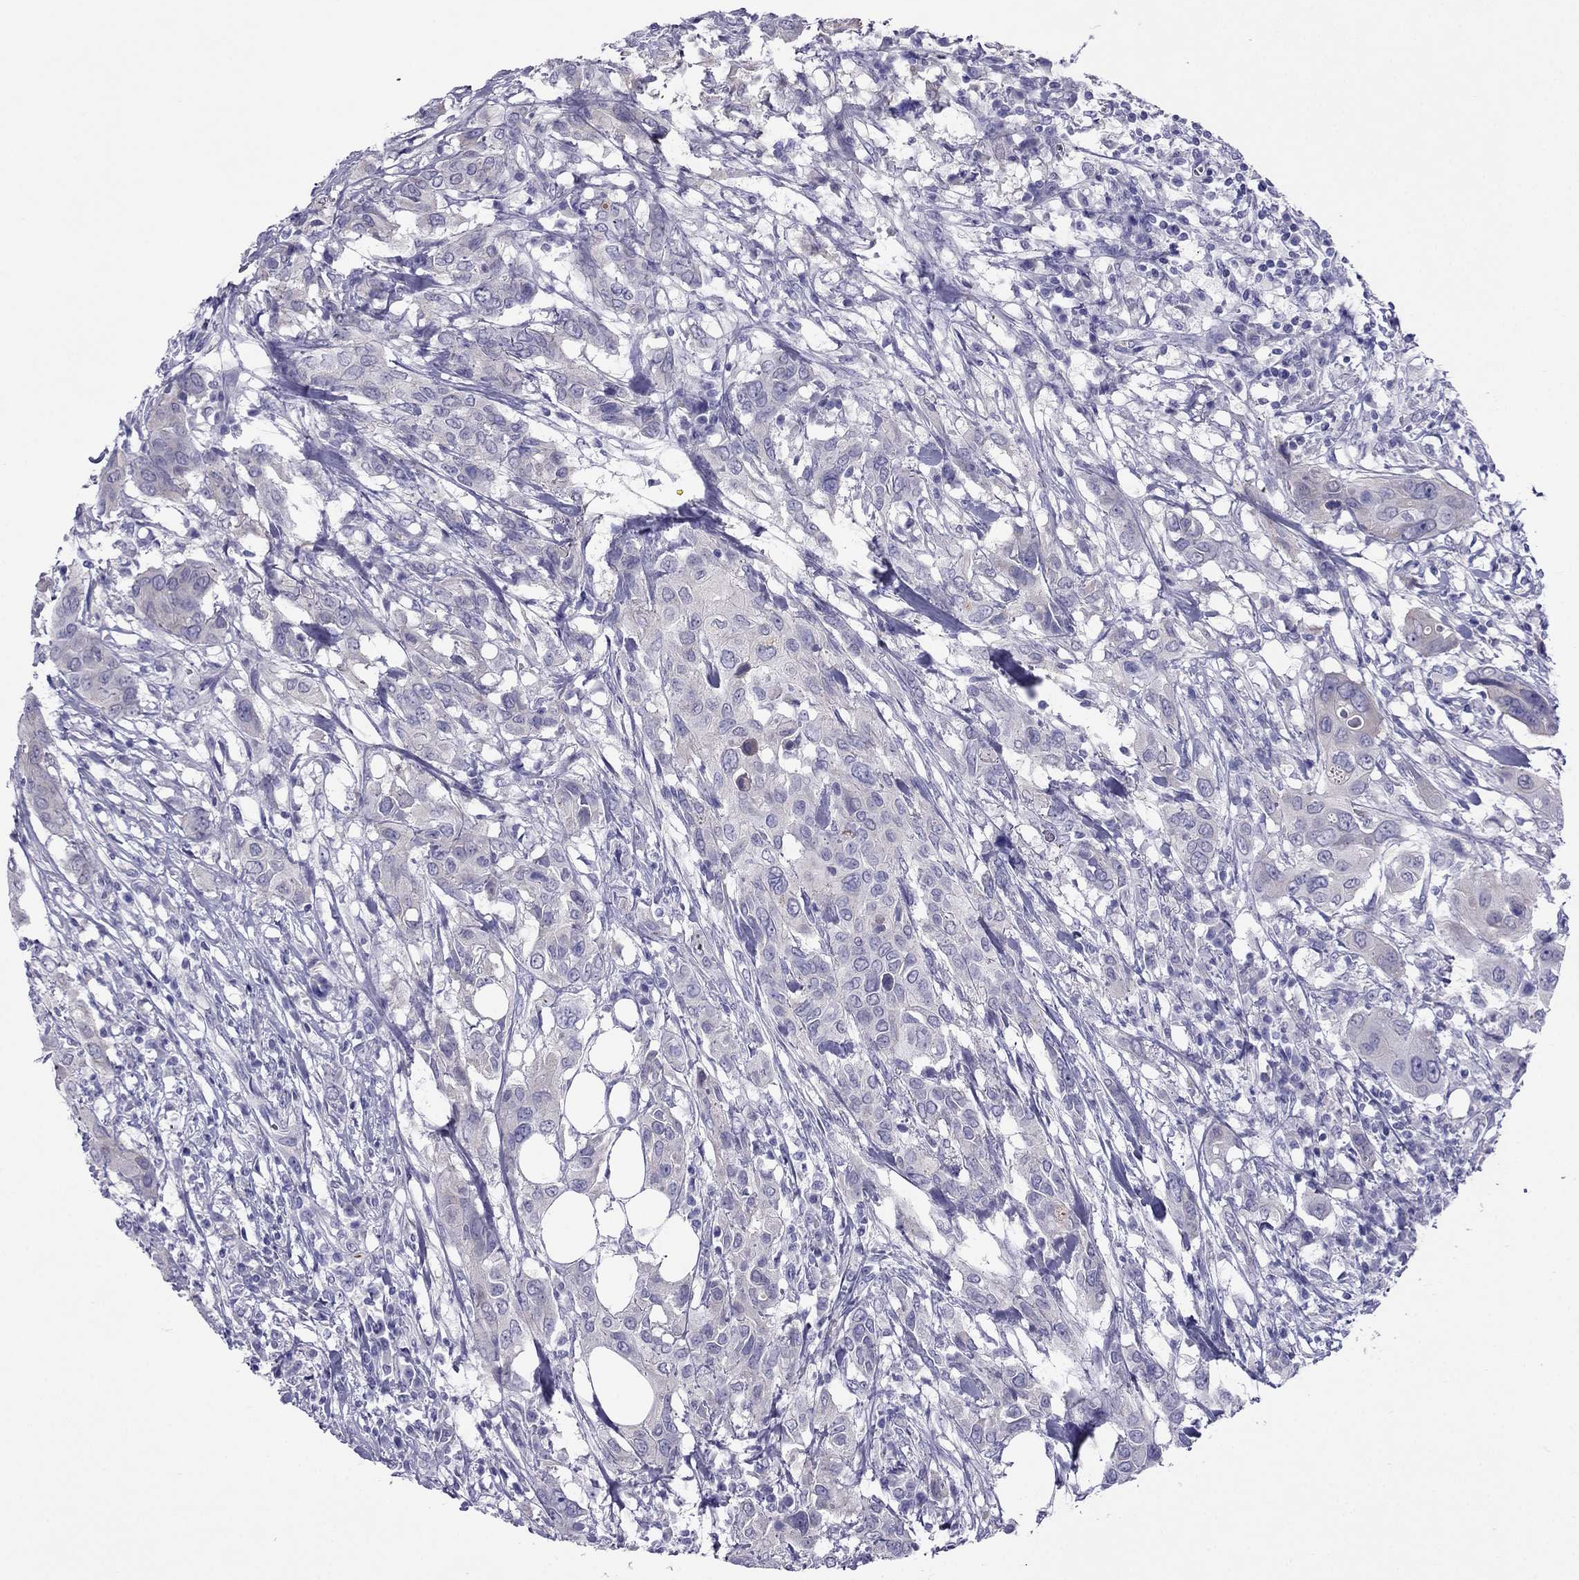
{"staining": {"intensity": "moderate", "quantity": "<25%", "location": "cytoplasmic/membranous"}, "tissue": "urothelial cancer", "cell_type": "Tumor cells", "image_type": "cancer", "snomed": [{"axis": "morphology", "description": "Urothelial carcinoma, NOS"}, {"axis": "morphology", "description": "Urothelial carcinoma, High grade"}, {"axis": "topography", "description": "Urinary bladder"}], "caption": "A high-resolution micrograph shows immunohistochemistry staining of urothelial cancer, which displays moderate cytoplasmic/membranous positivity in approximately <25% of tumor cells. The staining was performed using DAB (3,3'-diaminobenzidine), with brown indicating positive protein expression. Nuclei are stained blue with hematoxylin.", "gene": "TBC1D21", "patient": {"sex": "male", "age": 63}}